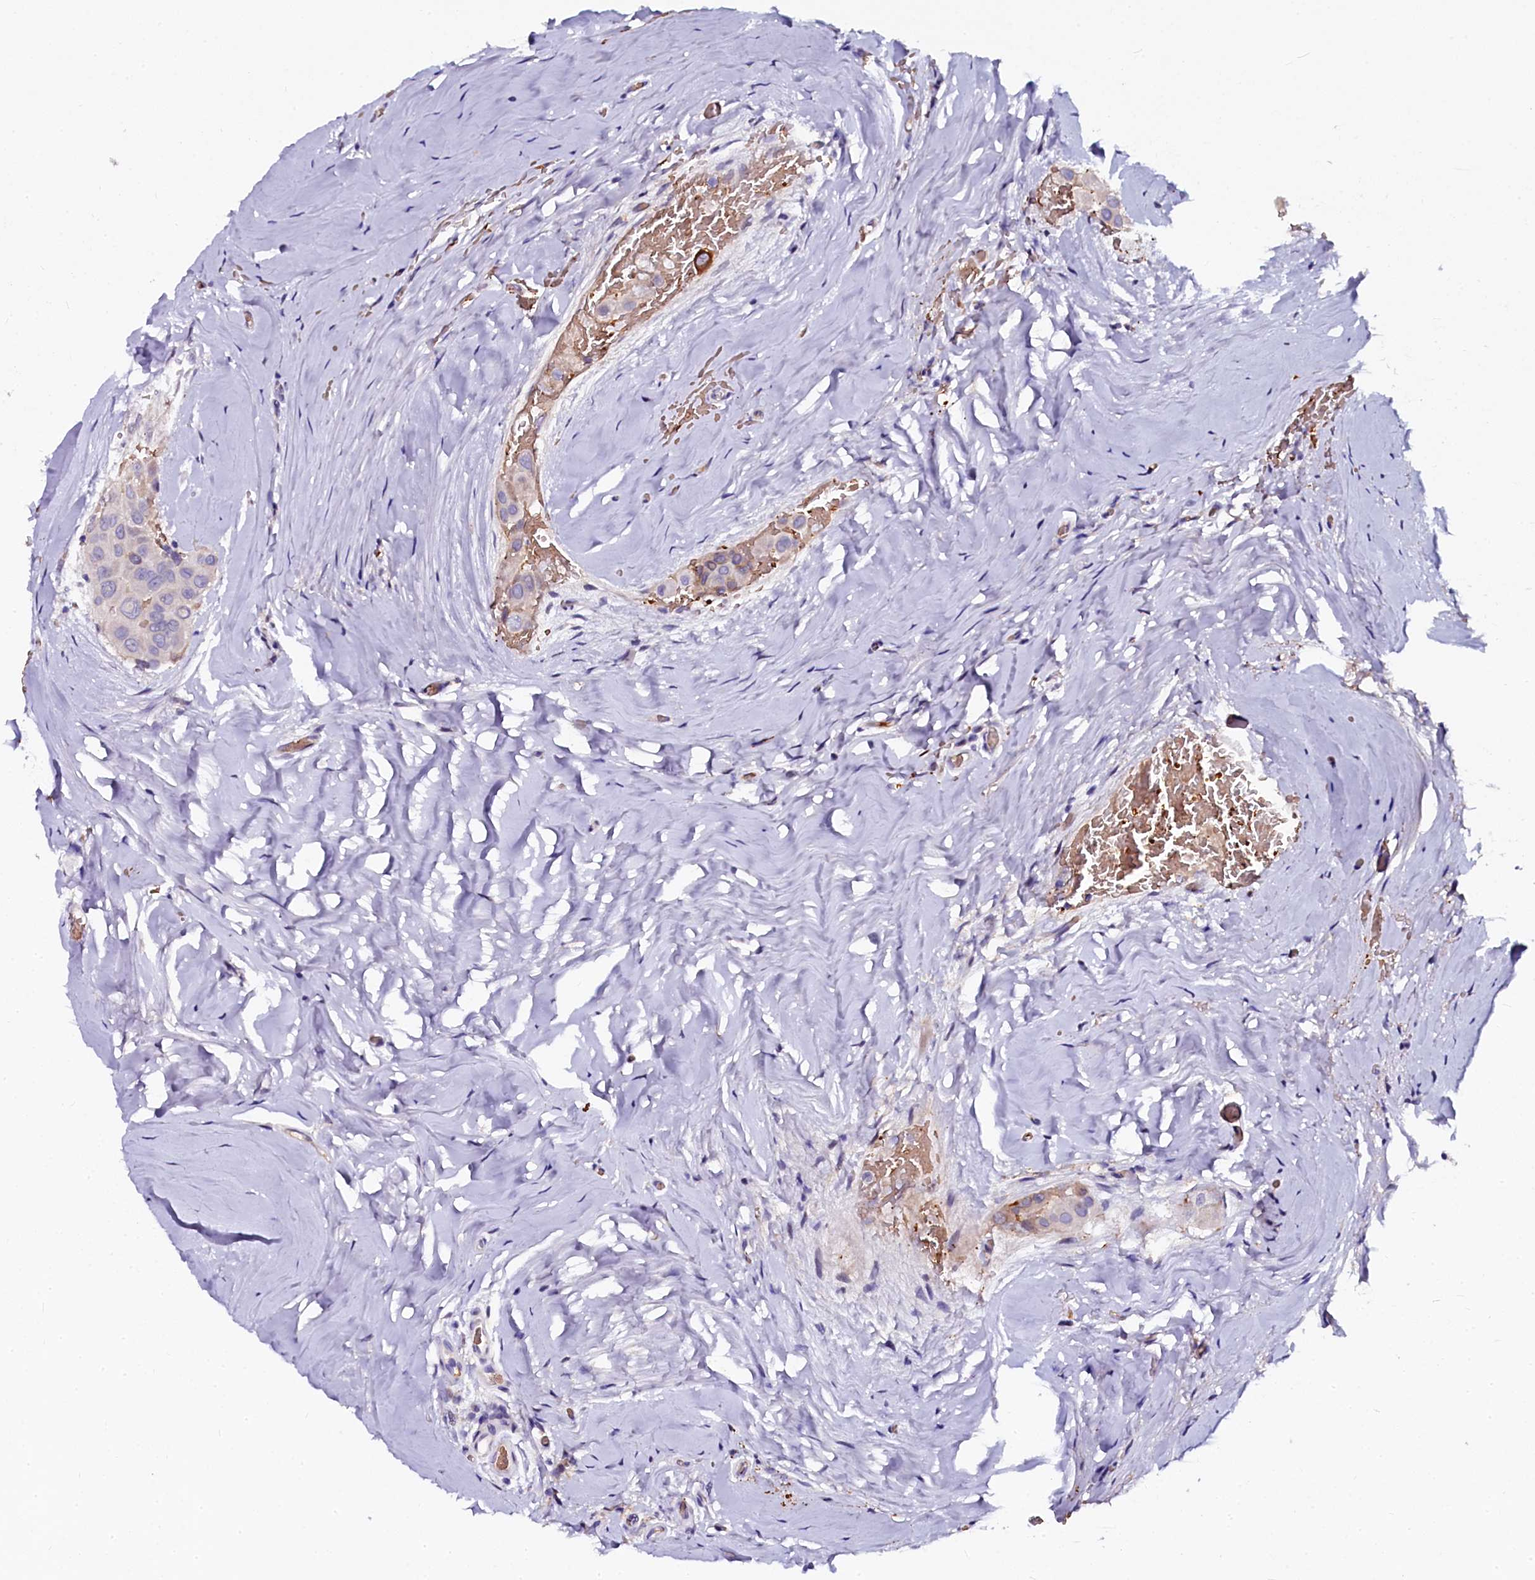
{"staining": {"intensity": "negative", "quantity": "none", "location": "none"}, "tissue": "thyroid cancer", "cell_type": "Tumor cells", "image_type": "cancer", "snomed": [{"axis": "morphology", "description": "Papillary adenocarcinoma, NOS"}, {"axis": "topography", "description": "Thyroid gland"}], "caption": "A high-resolution image shows IHC staining of papillary adenocarcinoma (thyroid), which demonstrates no significant expression in tumor cells.", "gene": "CTDSPL2", "patient": {"sex": "male", "age": 33}}